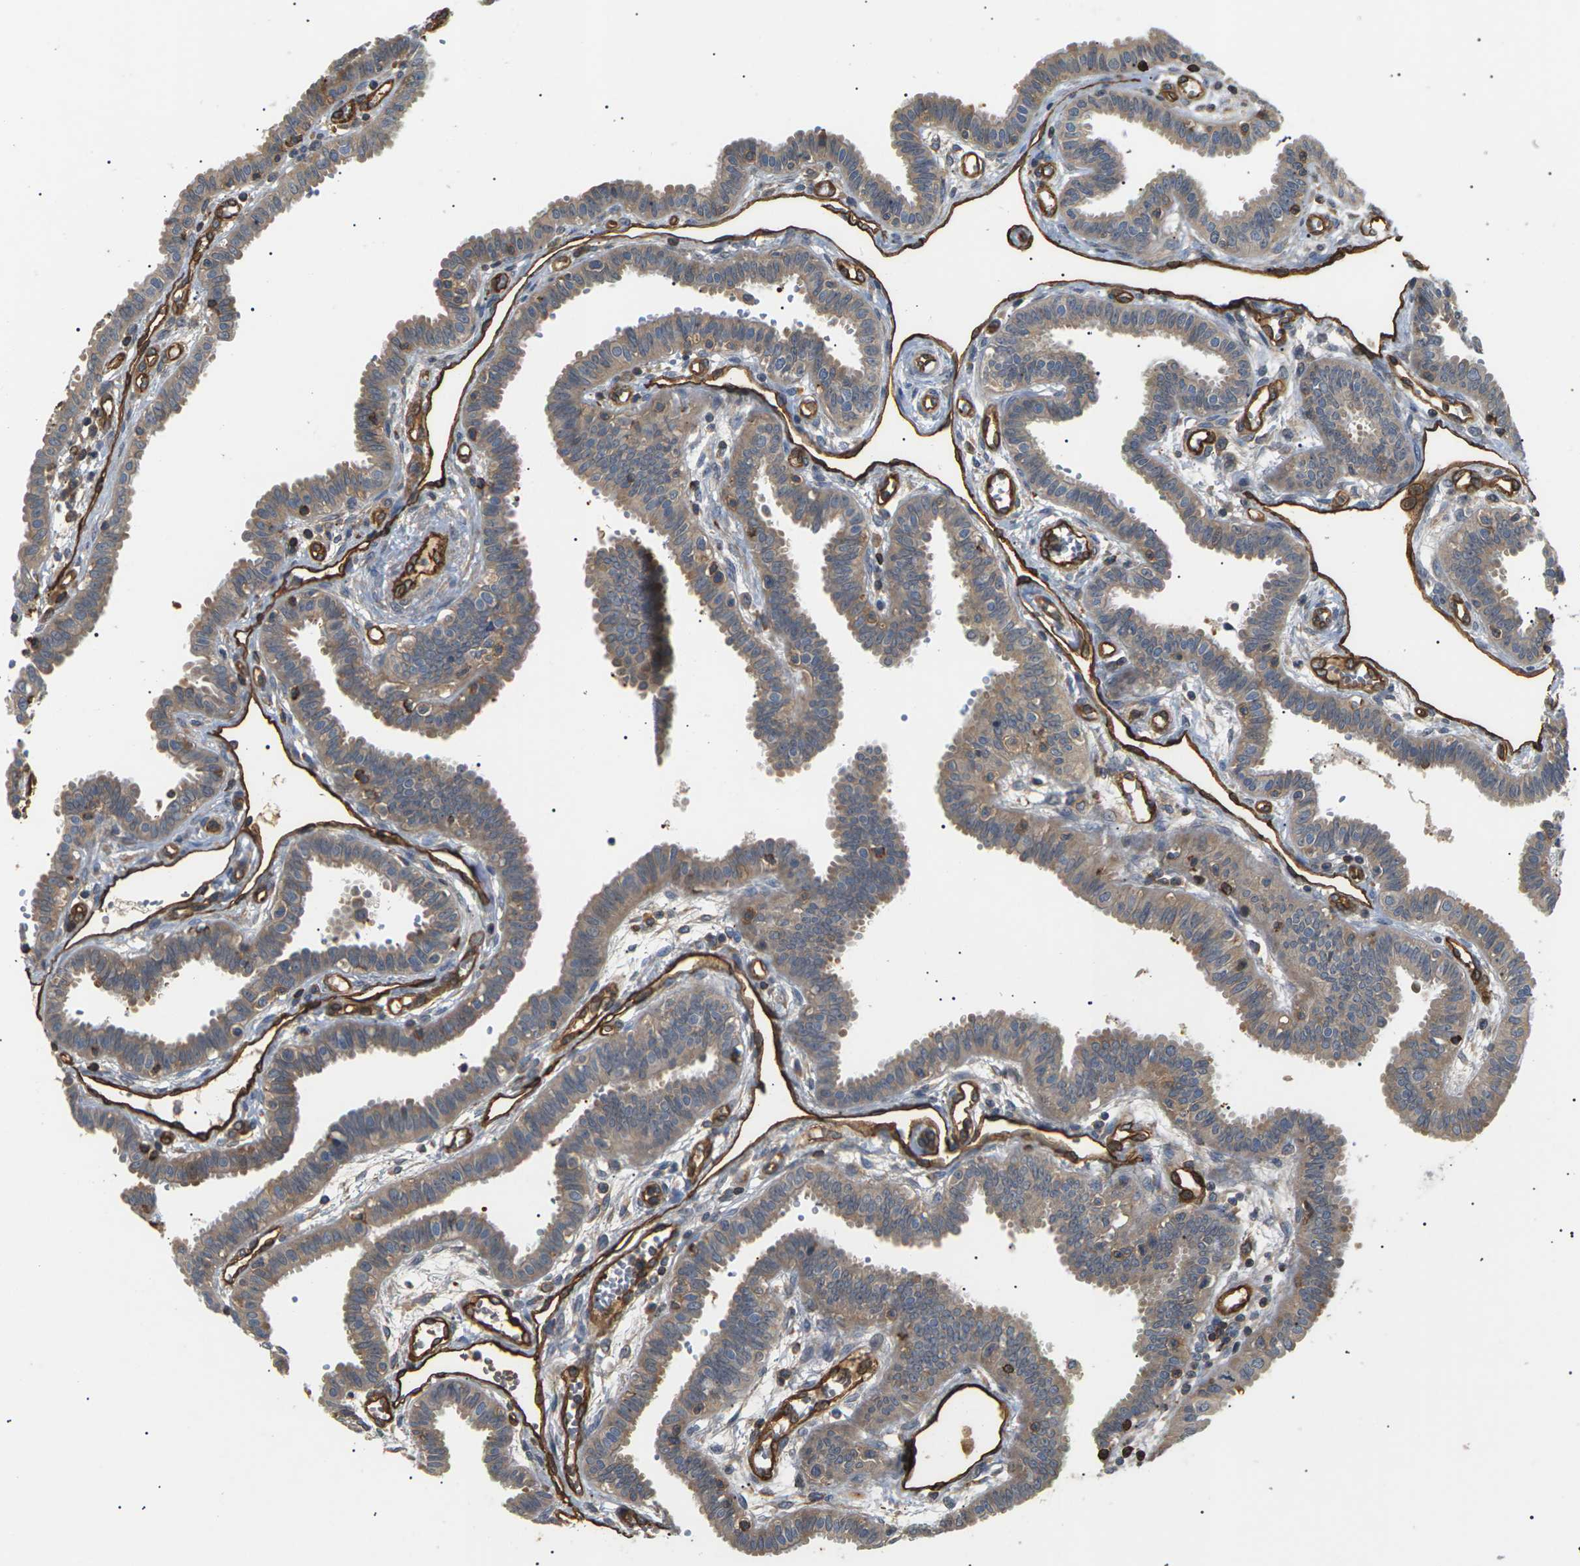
{"staining": {"intensity": "moderate", "quantity": ">75%", "location": "cytoplasmic/membranous"}, "tissue": "fallopian tube", "cell_type": "Glandular cells", "image_type": "normal", "snomed": [{"axis": "morphology", "description": "Normal tissue, NOS"}, {"axis": "topography", "description": "Fallopian tube"}], "caption": "There is medium levels of moderate cytoplasmic/membranous positivity in glandular cells of benign fallopian tube, as demonstrated by immunohistochemical staining (brown color).", "gene": "TMTC4", "patient": {"sex": "female", "age": 32}}